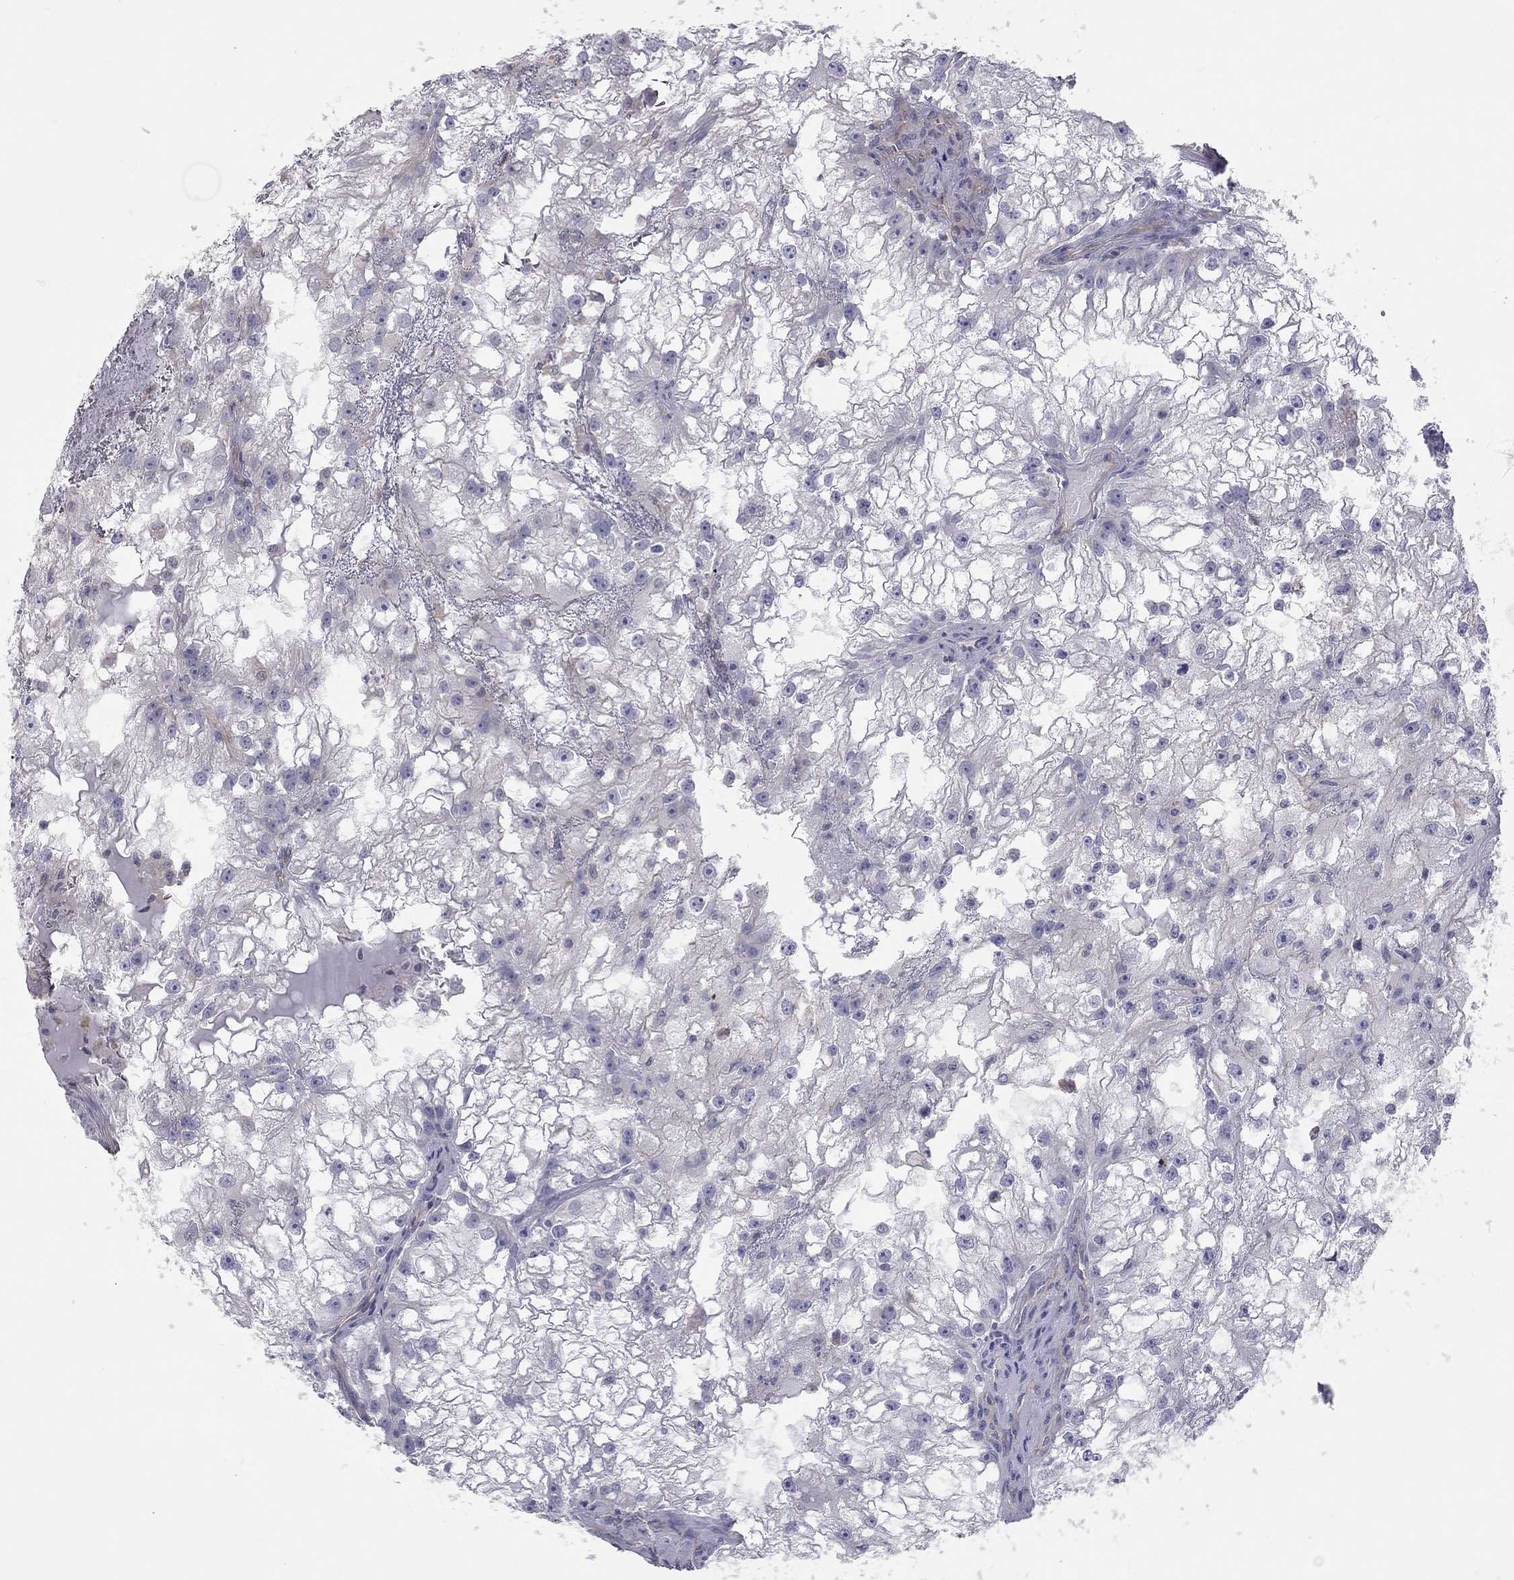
{"staining": {"intensity": "negative", "quantity": "none", "location": "none"}, "tissue": "renal cancer", "cell_type": "Tumor cells", "image_type": "cancer", "snomed": [{"axis": "morphology", "description": "Adenocarcinoma, NOS"}, {"axis": "topography", "description": "Kidney"}], "caption": "Tumor cells are negative for brown protein staining in renal cancer (adenocarcinoma).", "gene": "GPRC5B", "patient": {"sex": "male", "age": 59}}